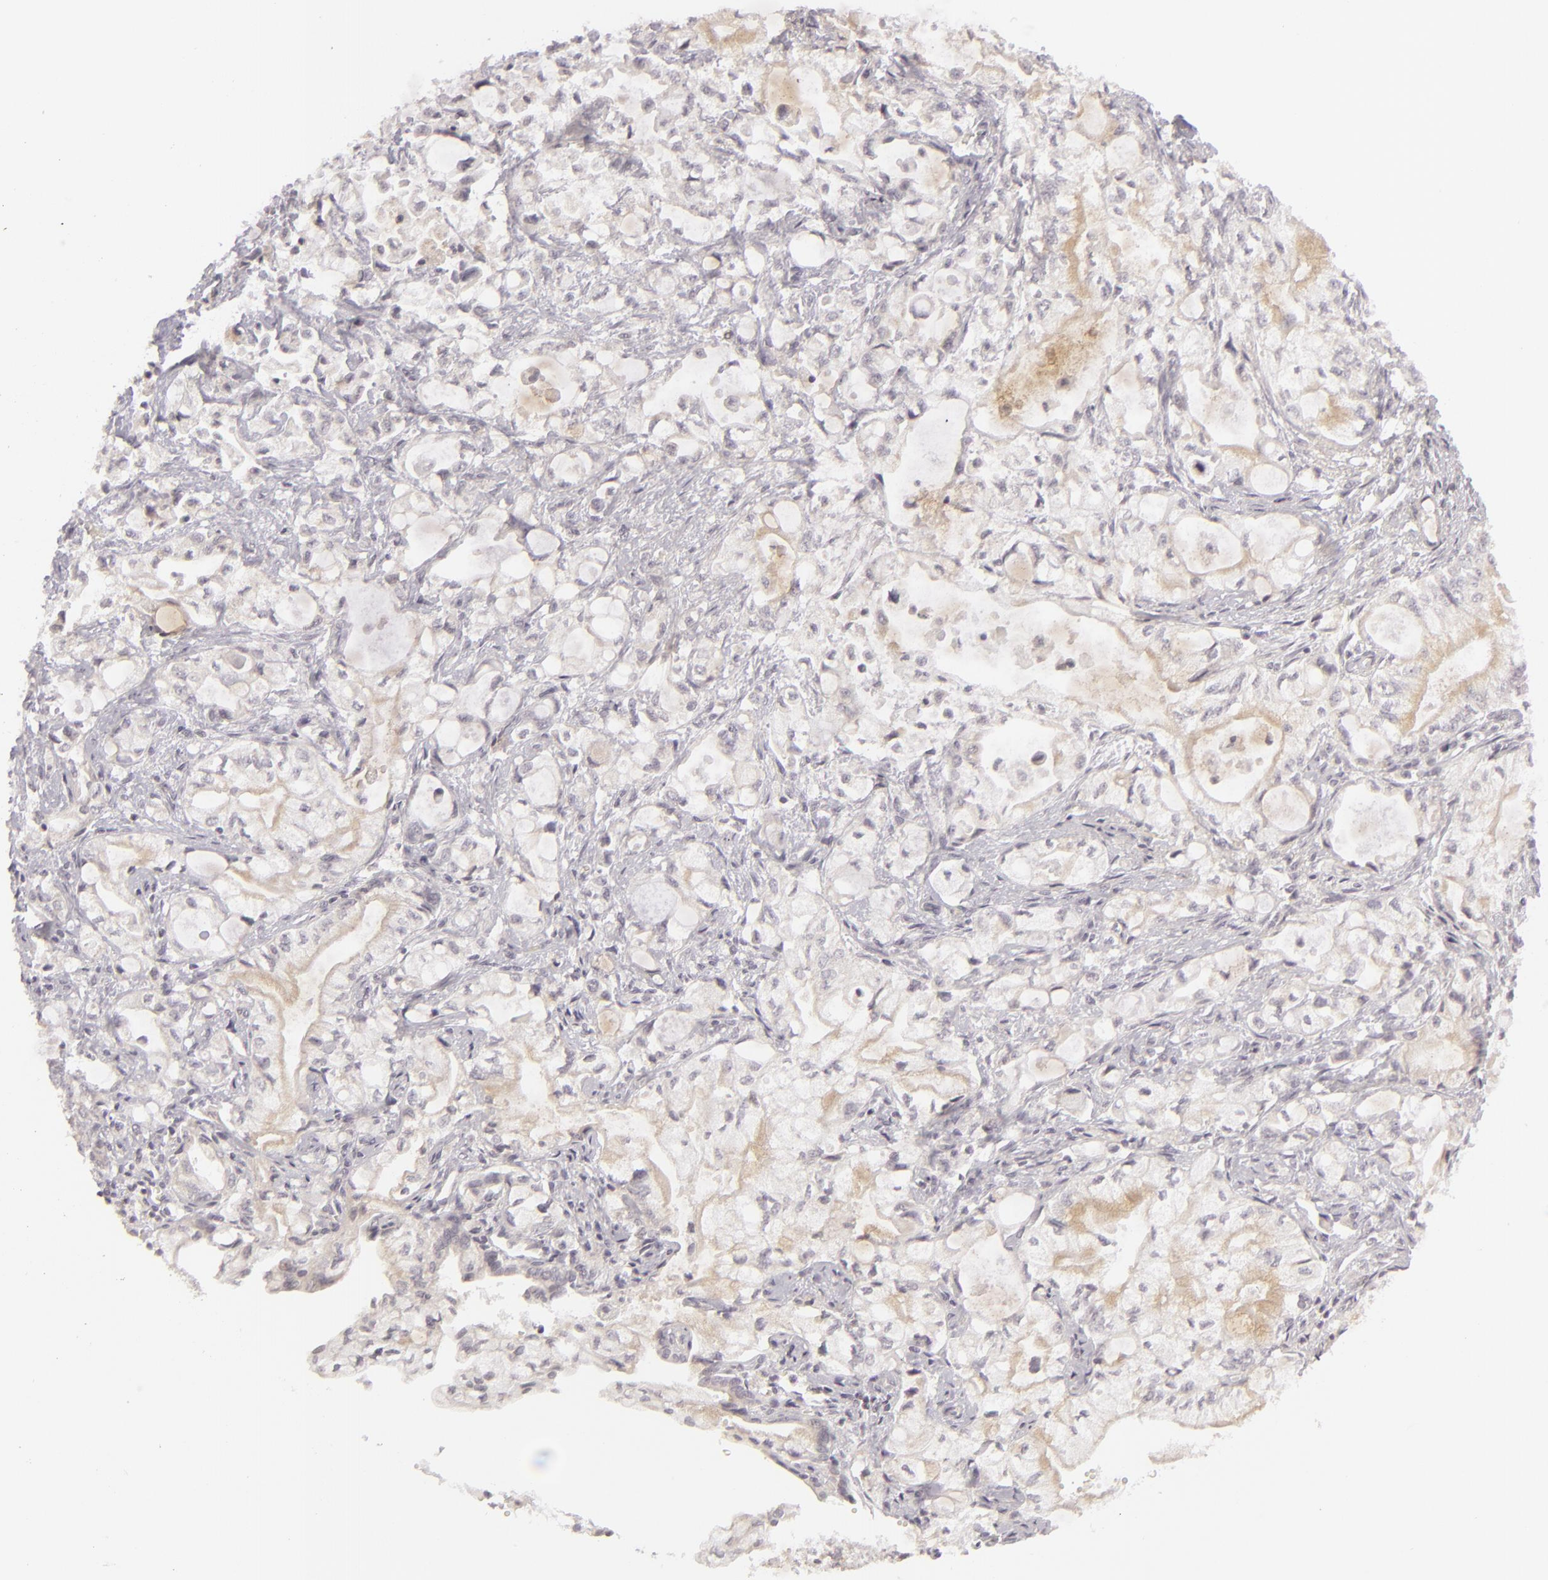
{"staining": {"intensity": "weak", "quantity": "<25%", "location": "cytoplasmic/membranous,nuclear"}, "tissue": "pancreatic cancer", "cell_type": "Tumor cells", "image_type": "cancer", "snomed": [{"axis": "morphology", "description": "Adenocarcinoma, NOS"}, {"axis": "topography", "description": "Pancreas"}], "caption": "IHC micrograph of neoplastic tissue: pancreatic adenocarcinoma stained with DAB reveals no significant protein staining in tumor cells. Nuclei are stained in blue.", "gene": "SIX1", "patient": {"sex": "male", "age": 79}}